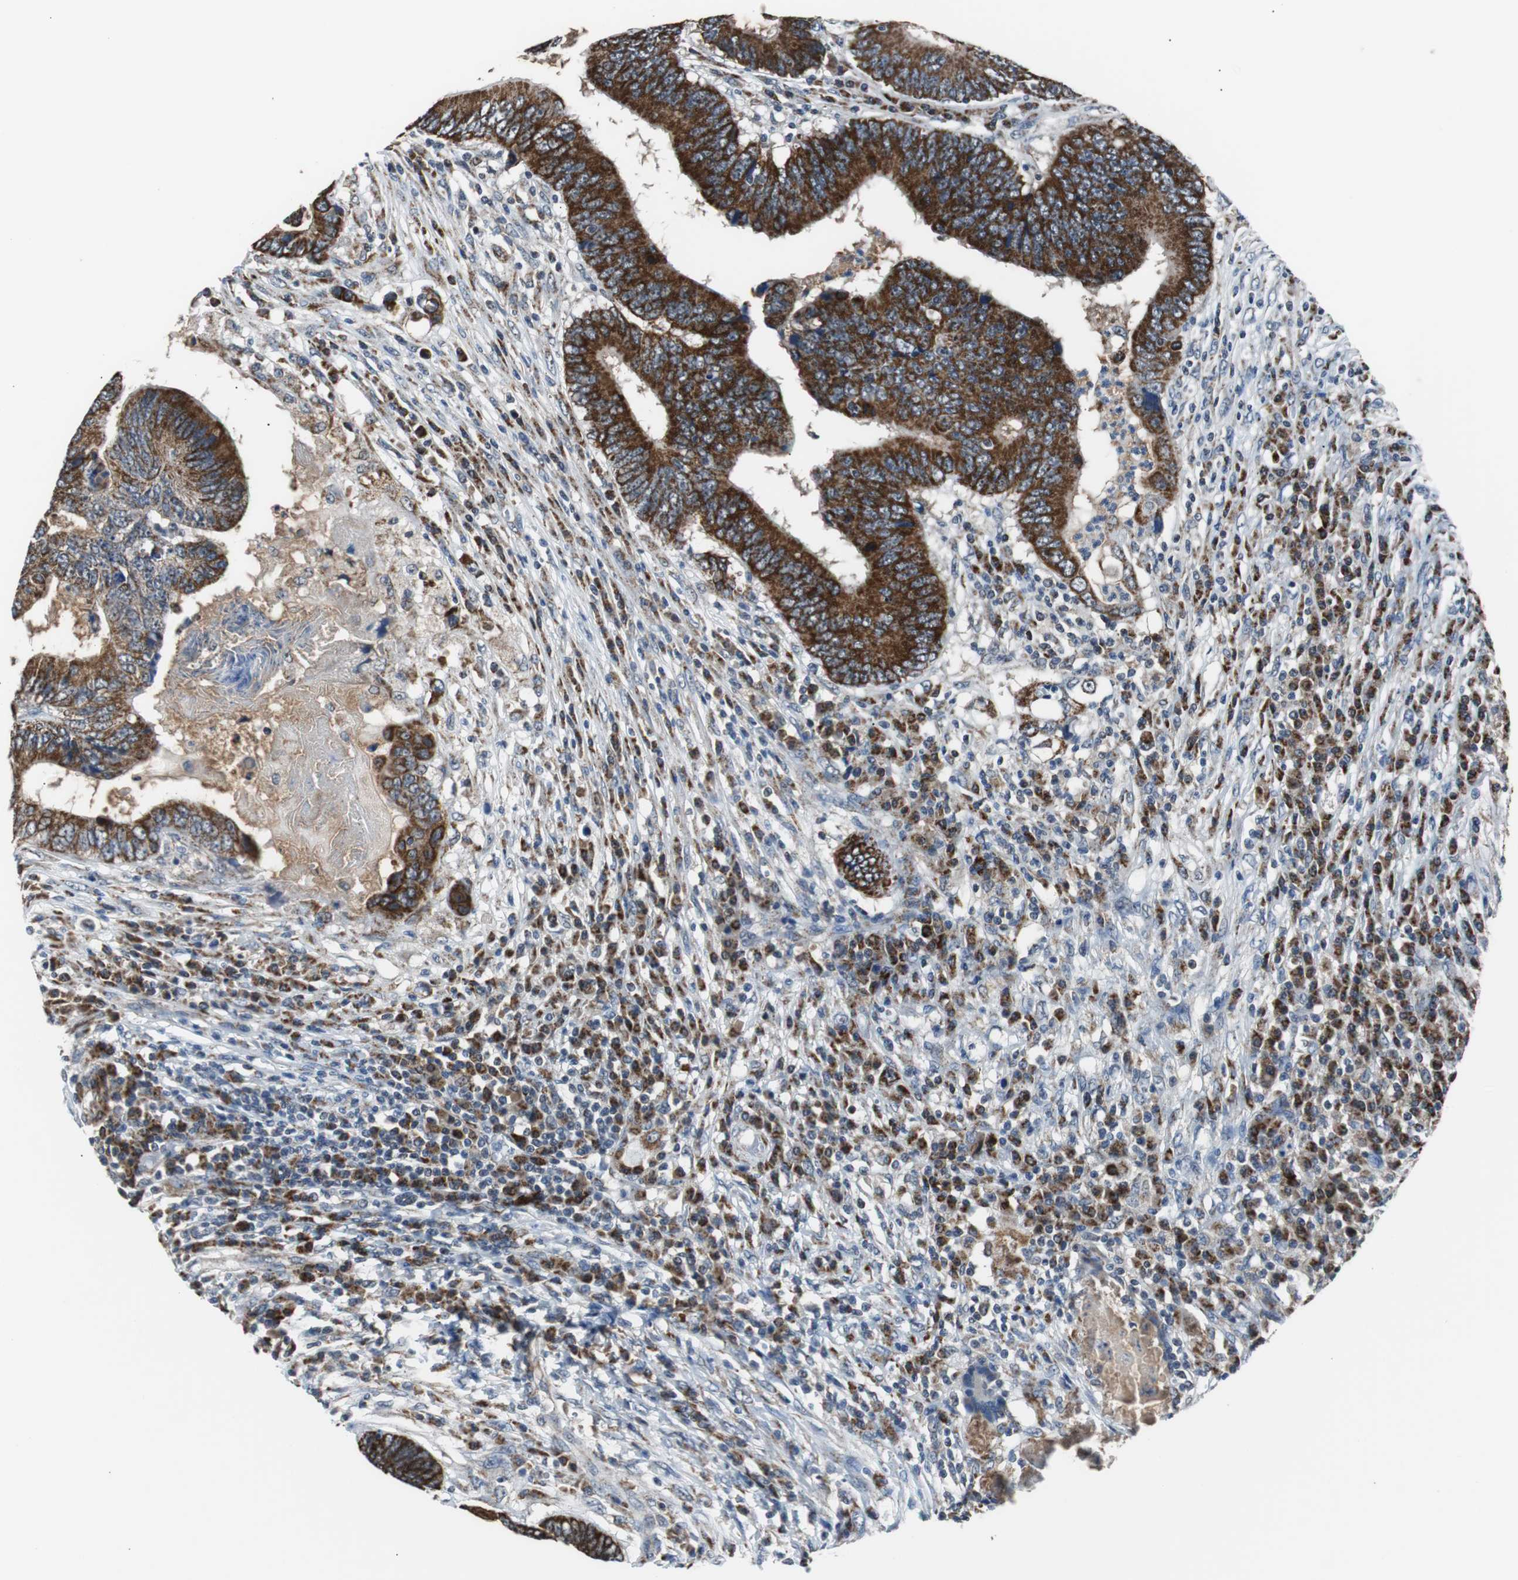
{"staining": {"intensity": "strong", "quantity": ">75%", "location": "cytoplasmic/membranous"}, "tissue": "colorectal cancer", "cell_type": "Tumor cells", "image_type": "cancer", "snomed": [{"axis": "morphology", "description": "Adenocarcinoma, NOS"}, {"axis": "topography", "description": "Colon"}], "caption": "Immunohistochemical staining of colorectal cancer reveals high levels of strong cytoplasmic/membranous positivity in about >75% of tumor cells.", "gene": "PITRM1", "patient": {"sex": "female", "age": 78}}